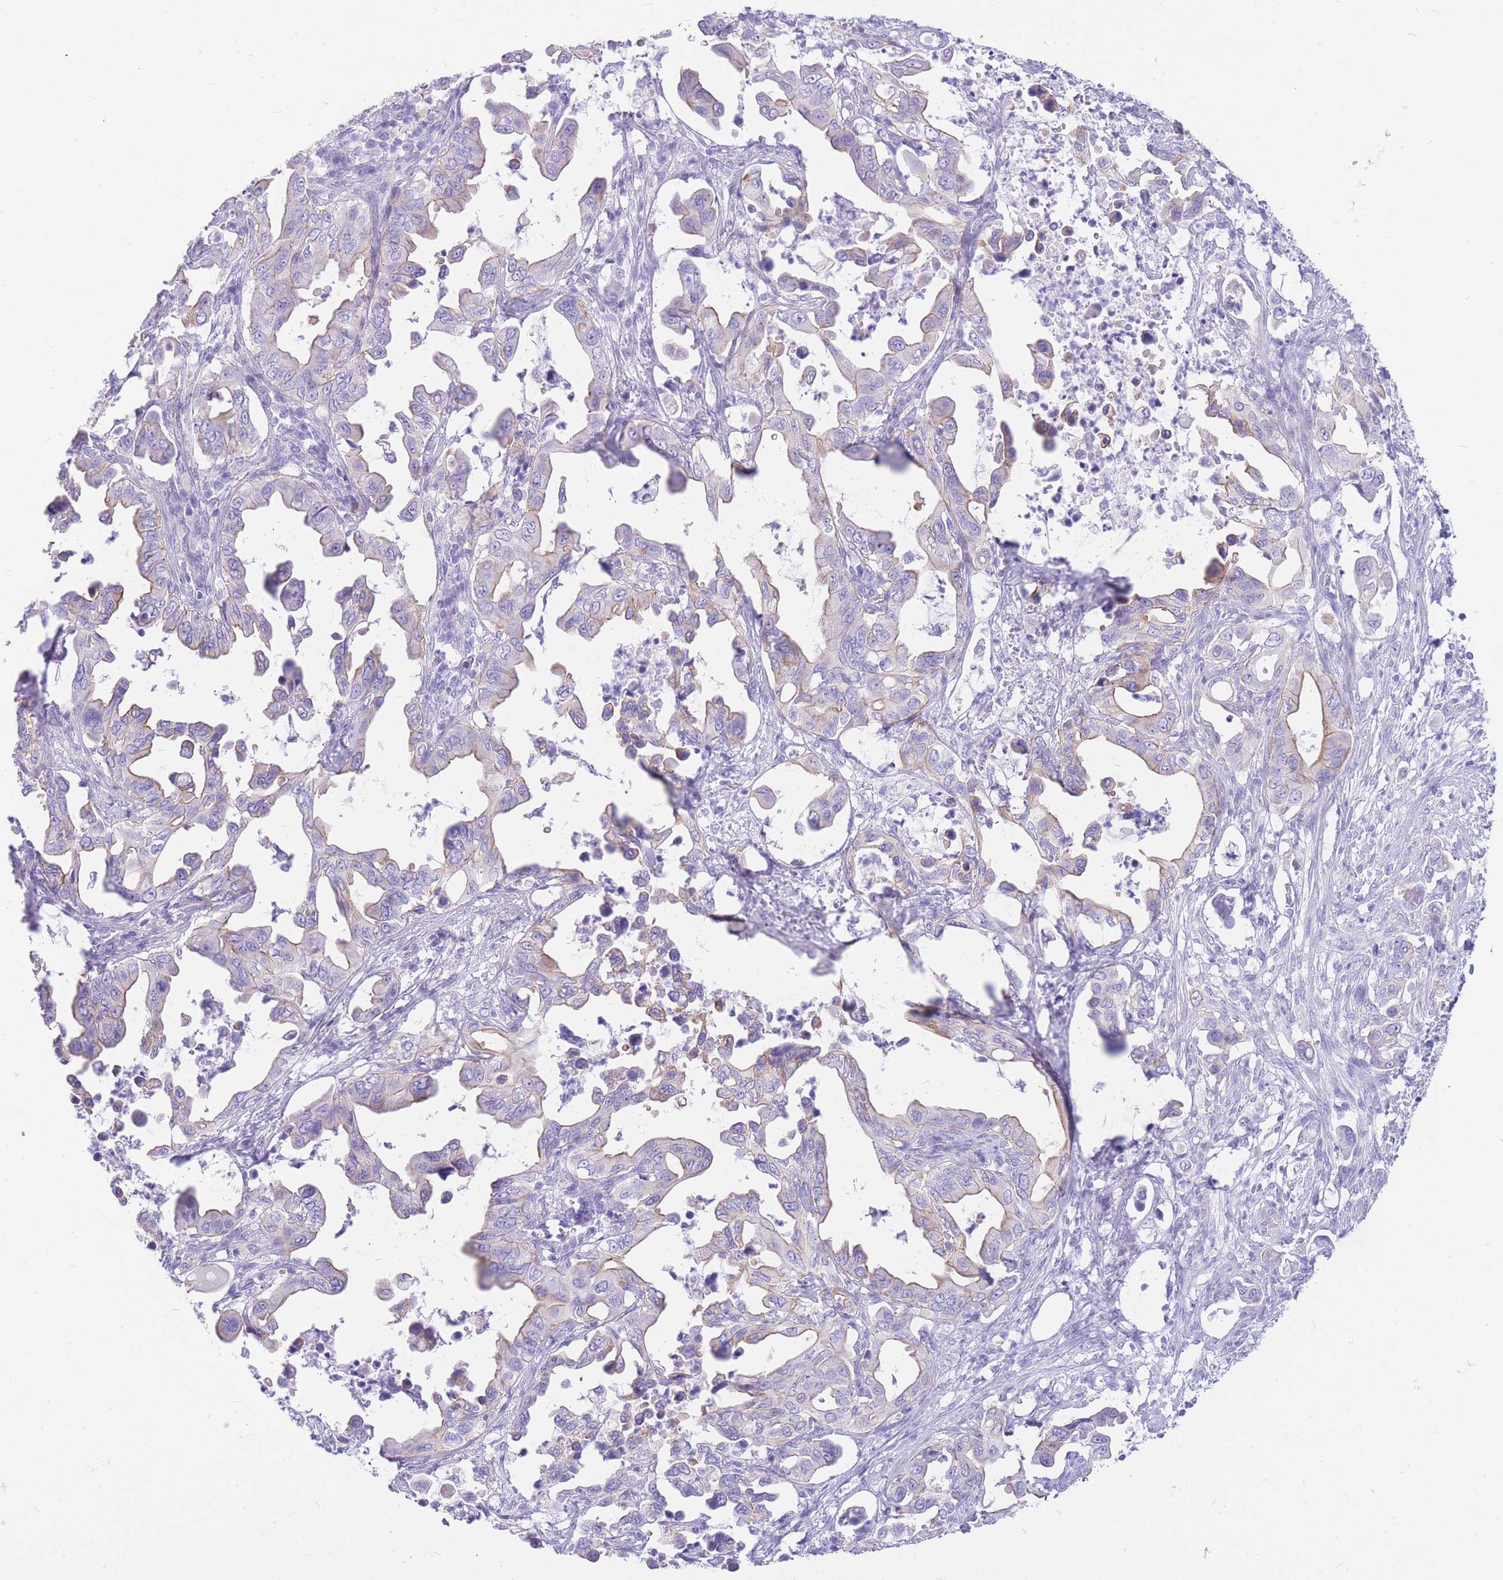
{"staining": {"intensity": "weak", "quantity": "25%-75%", "location": "cytoplasmic/membranous"}, "tissue": "pancreatic cancer", "cell_type": "Tumor cells", "image_type": "cancer", "snomed": [{"axis": "morphology", "description": "Adenocarcinoma, NOS"}, {"axis": "topography", "description": "Pancreas"}], "caption": "Approximately 25%-75% of tumor cells in human pancreatic cancer (adenocarcinoma) exhibit weak cytoplasmic/membranous protein expression as visualized by brown immunohistochemical staining.", "gene": "ZNF311", "patient": {"sex": "male", "age": 61}}